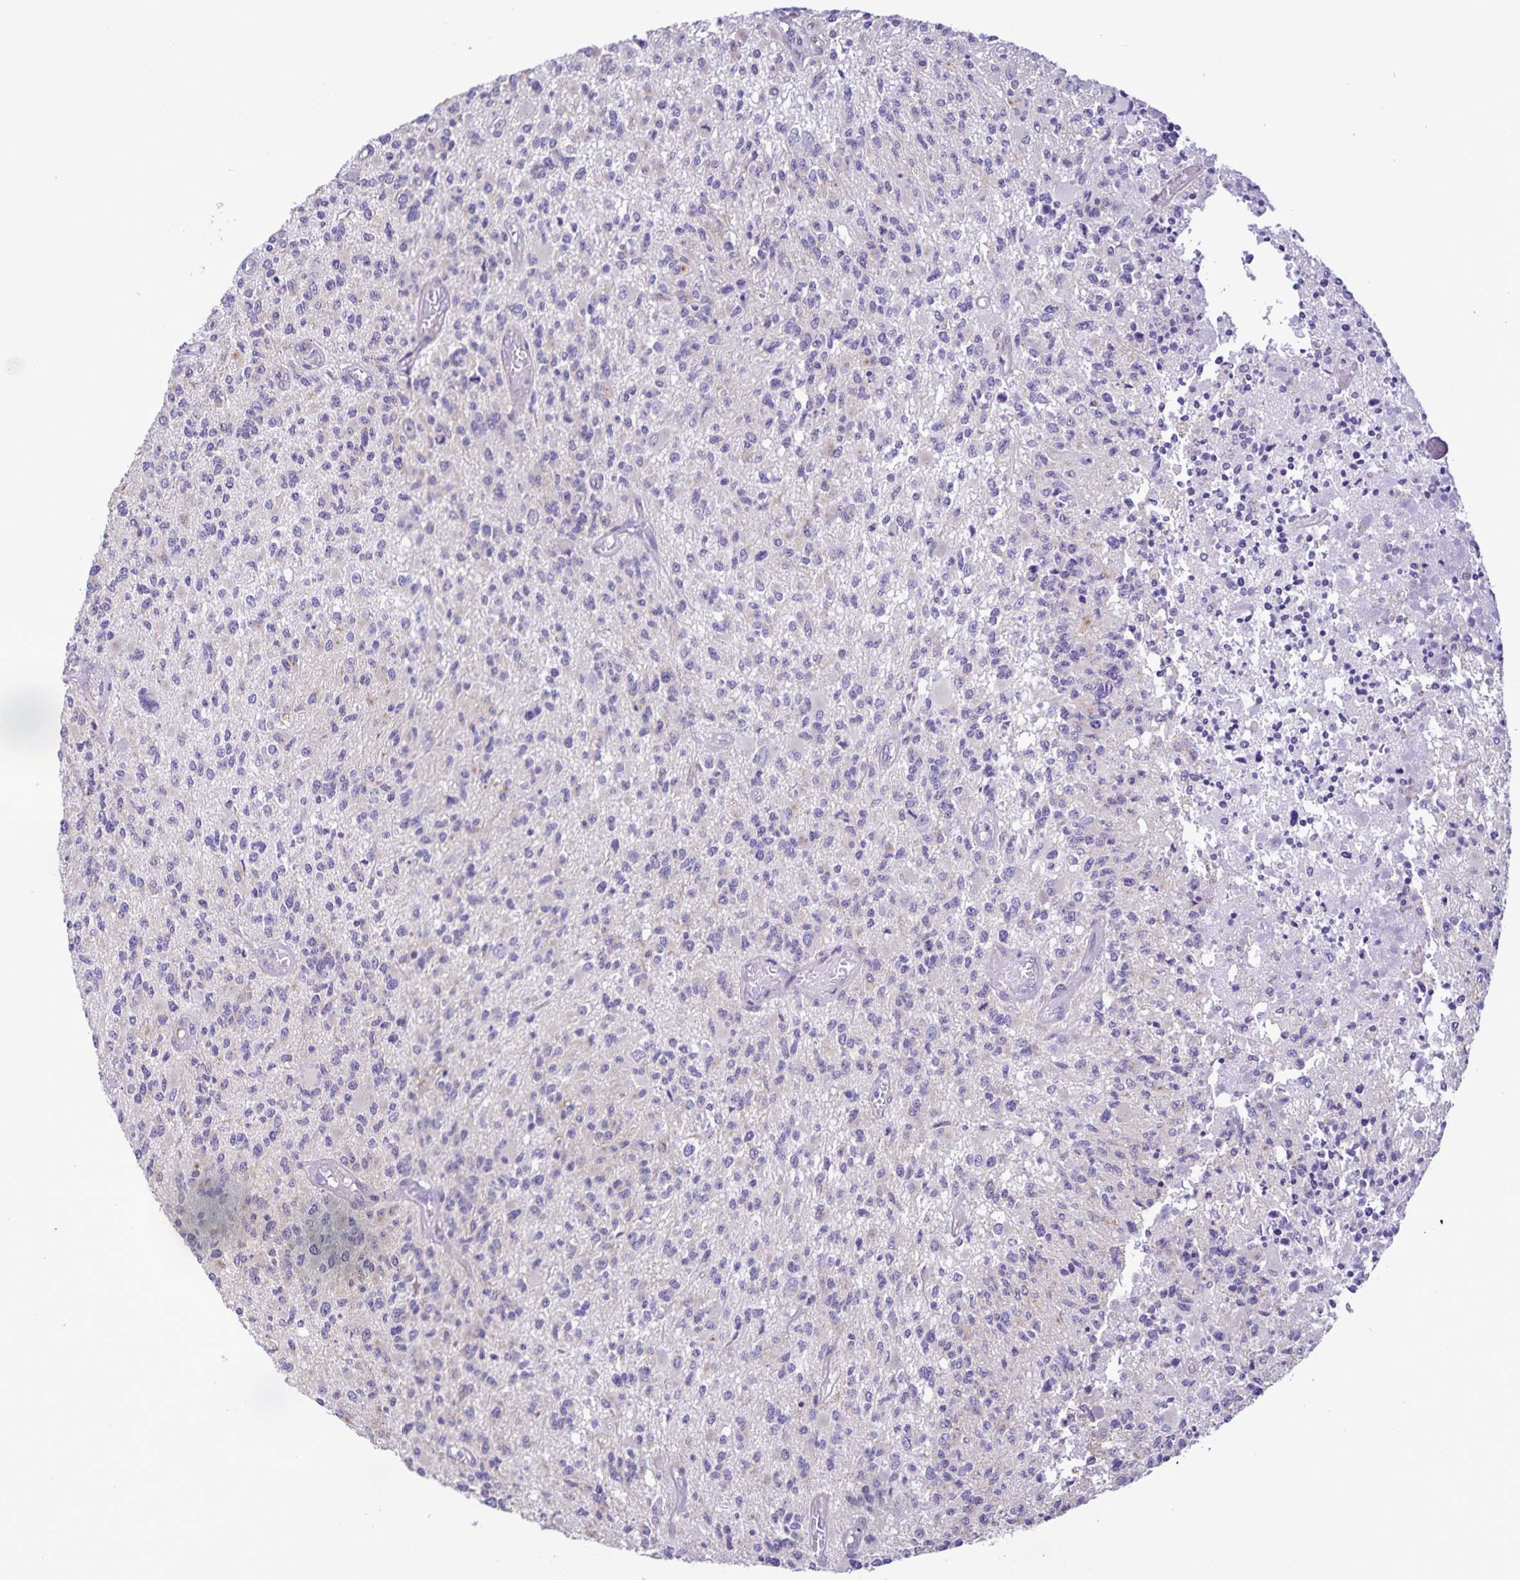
{"staining": {"intensity": "negative", "quantity": "none", "location": "none"}, "tissue": "glioma", "cell_type": "Tumor cells", "image_type": "cancer", "snomed": [{"axis": "morphology", "description": "Glioma, malignant, High grade"}, {"axis": "topography", "description": "Brain"}], "caption": "A histopathology image of human glioma is negative for staining in tumor cells.", "gene": "BOLL", "patient": {"sex": "female", "age": 63}}